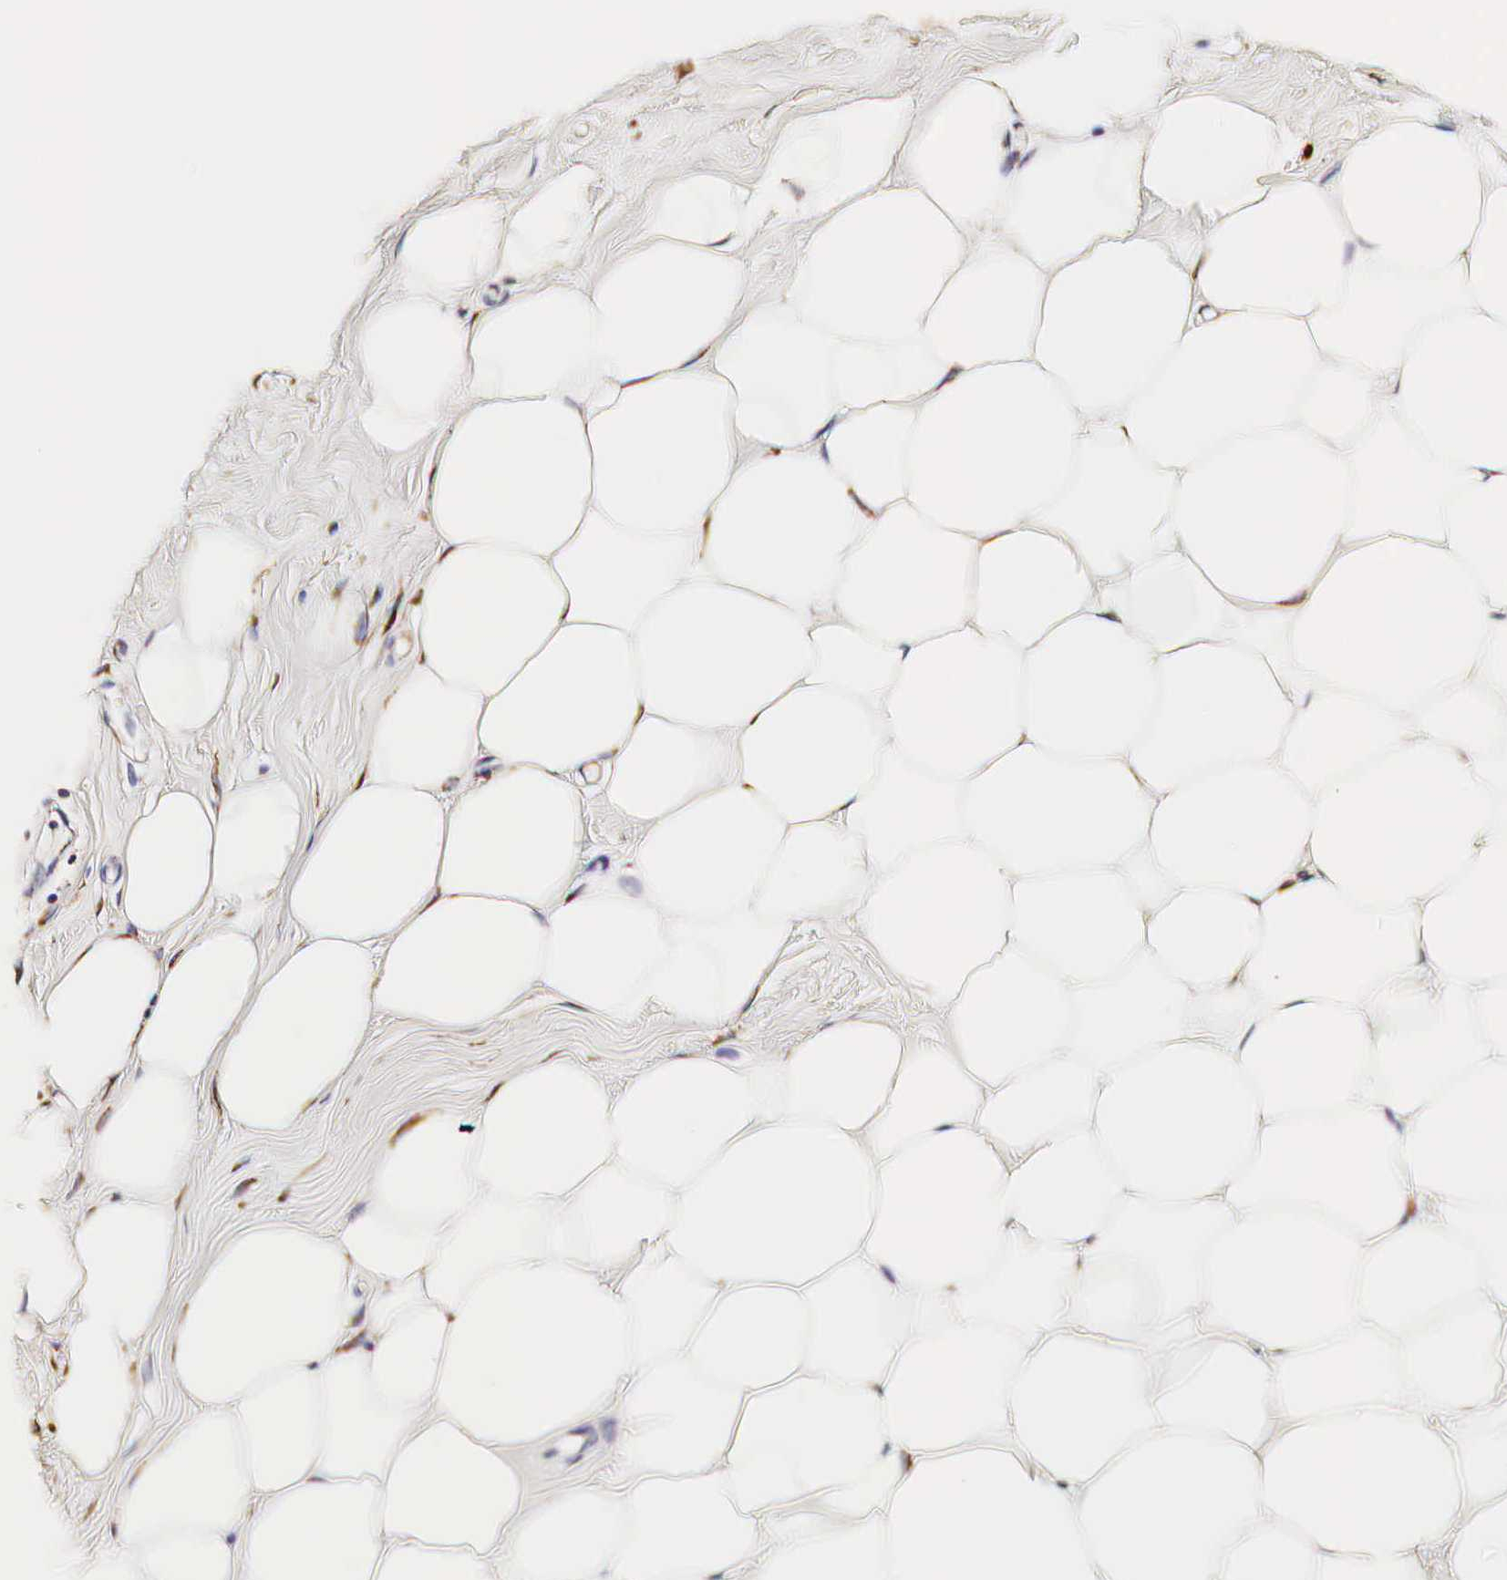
{"staining": {"intensity": "moderate", "quantity": ">75%", "location": "cytoplasmic/membranous"}, "tissue": "adipose tissue", "cell_type": "Adipocytes", "image_type": "normal", "snomed": [{"axis": "morphology", "description": "Normal tissue, NOS"}, {"axis": "topography", "description": "Breast"}], "caption": "Immunohistochemistry of benign adipose tissue reveals medium levels of moderate cytoplasmic/membranous positivity in about >75% of adipocytes.", "gene": "CKAP4", "patient": {"sex": "female", "age": 44}}